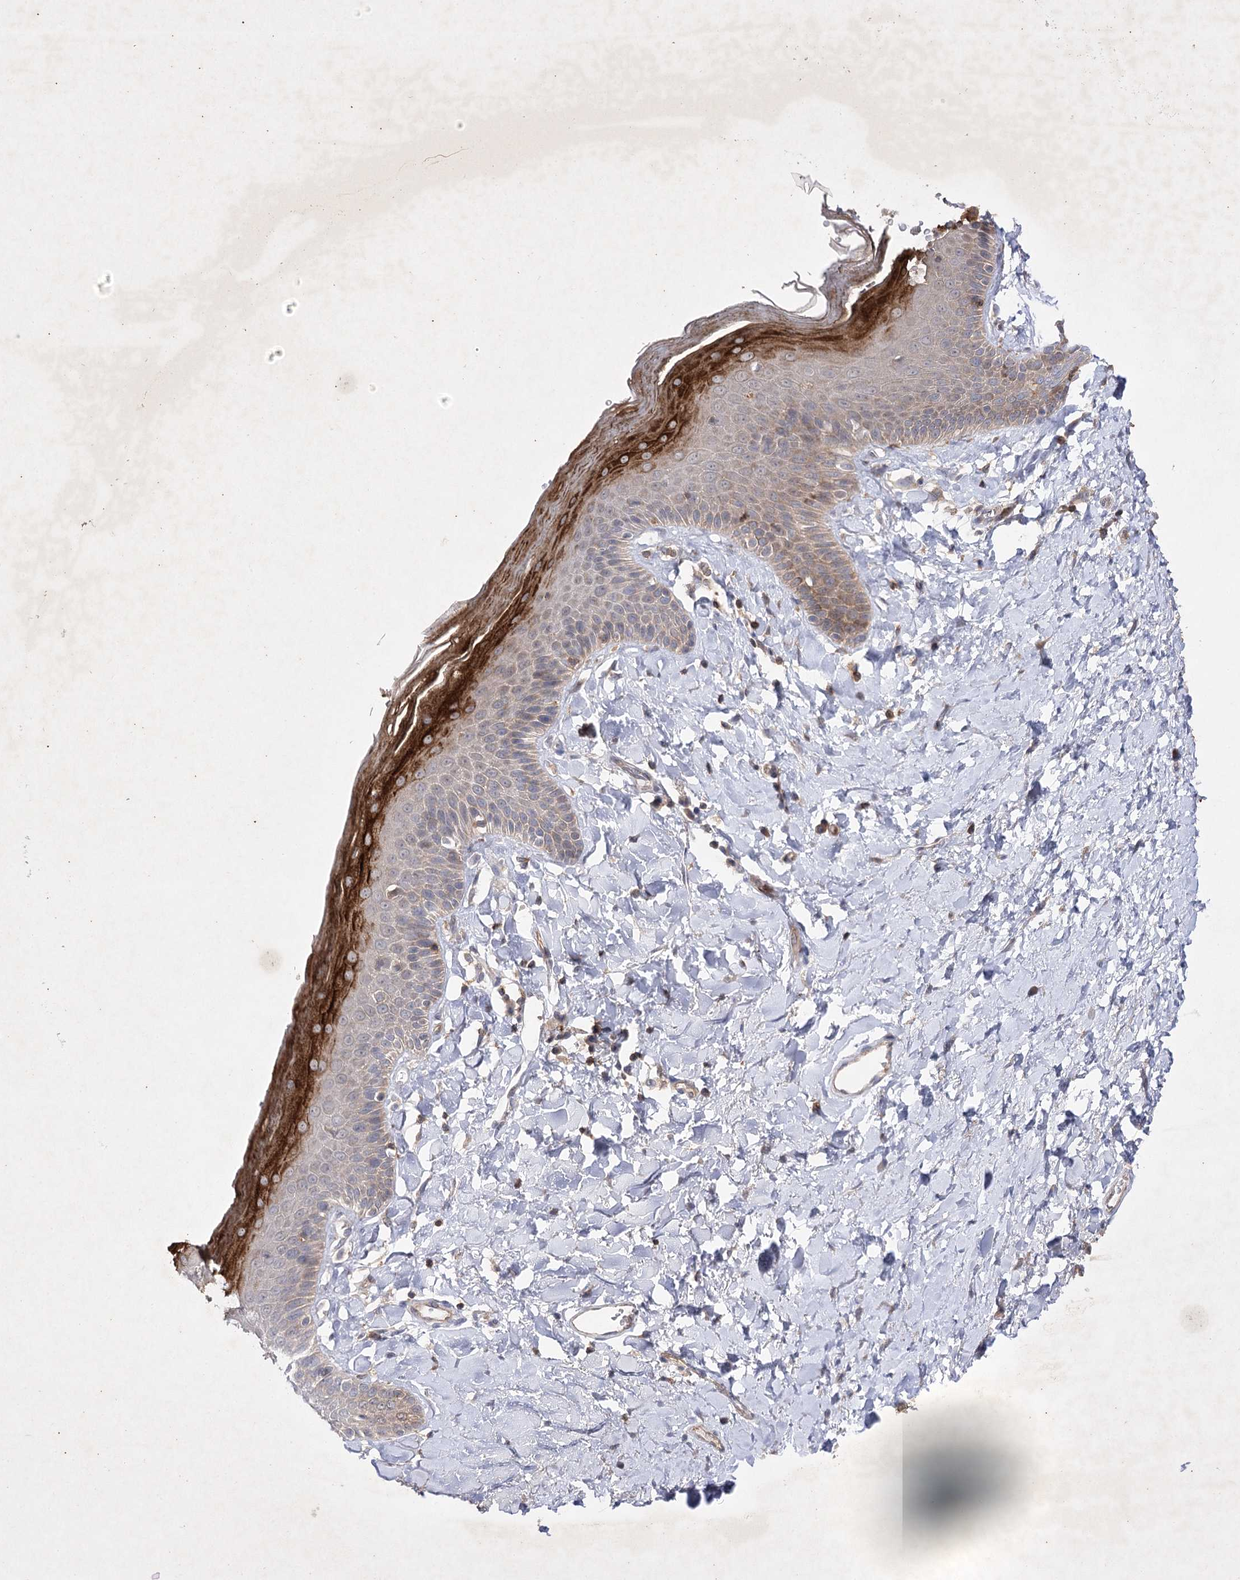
{"staining": {"intensity": "strong", "quantity": "<25%", "location": "cytoplasmic/membranous"}, "tissue": "skin", "cell_type": "Epidermal cells", "image_type": "normal", "snomed": [{"axis": "morphology", "description": "Normal tissue, NOS"}, {"axis": "topography", "description": "Anal"}], "caption": "A histopathology image showing strong cytoplasmic/membranous staining in about <25% of epidermal cells in normal skin, as visualized by brown immunohistochemical staining.", "gene": "BCR", "patient": {"sex": "male", "age": 69}}